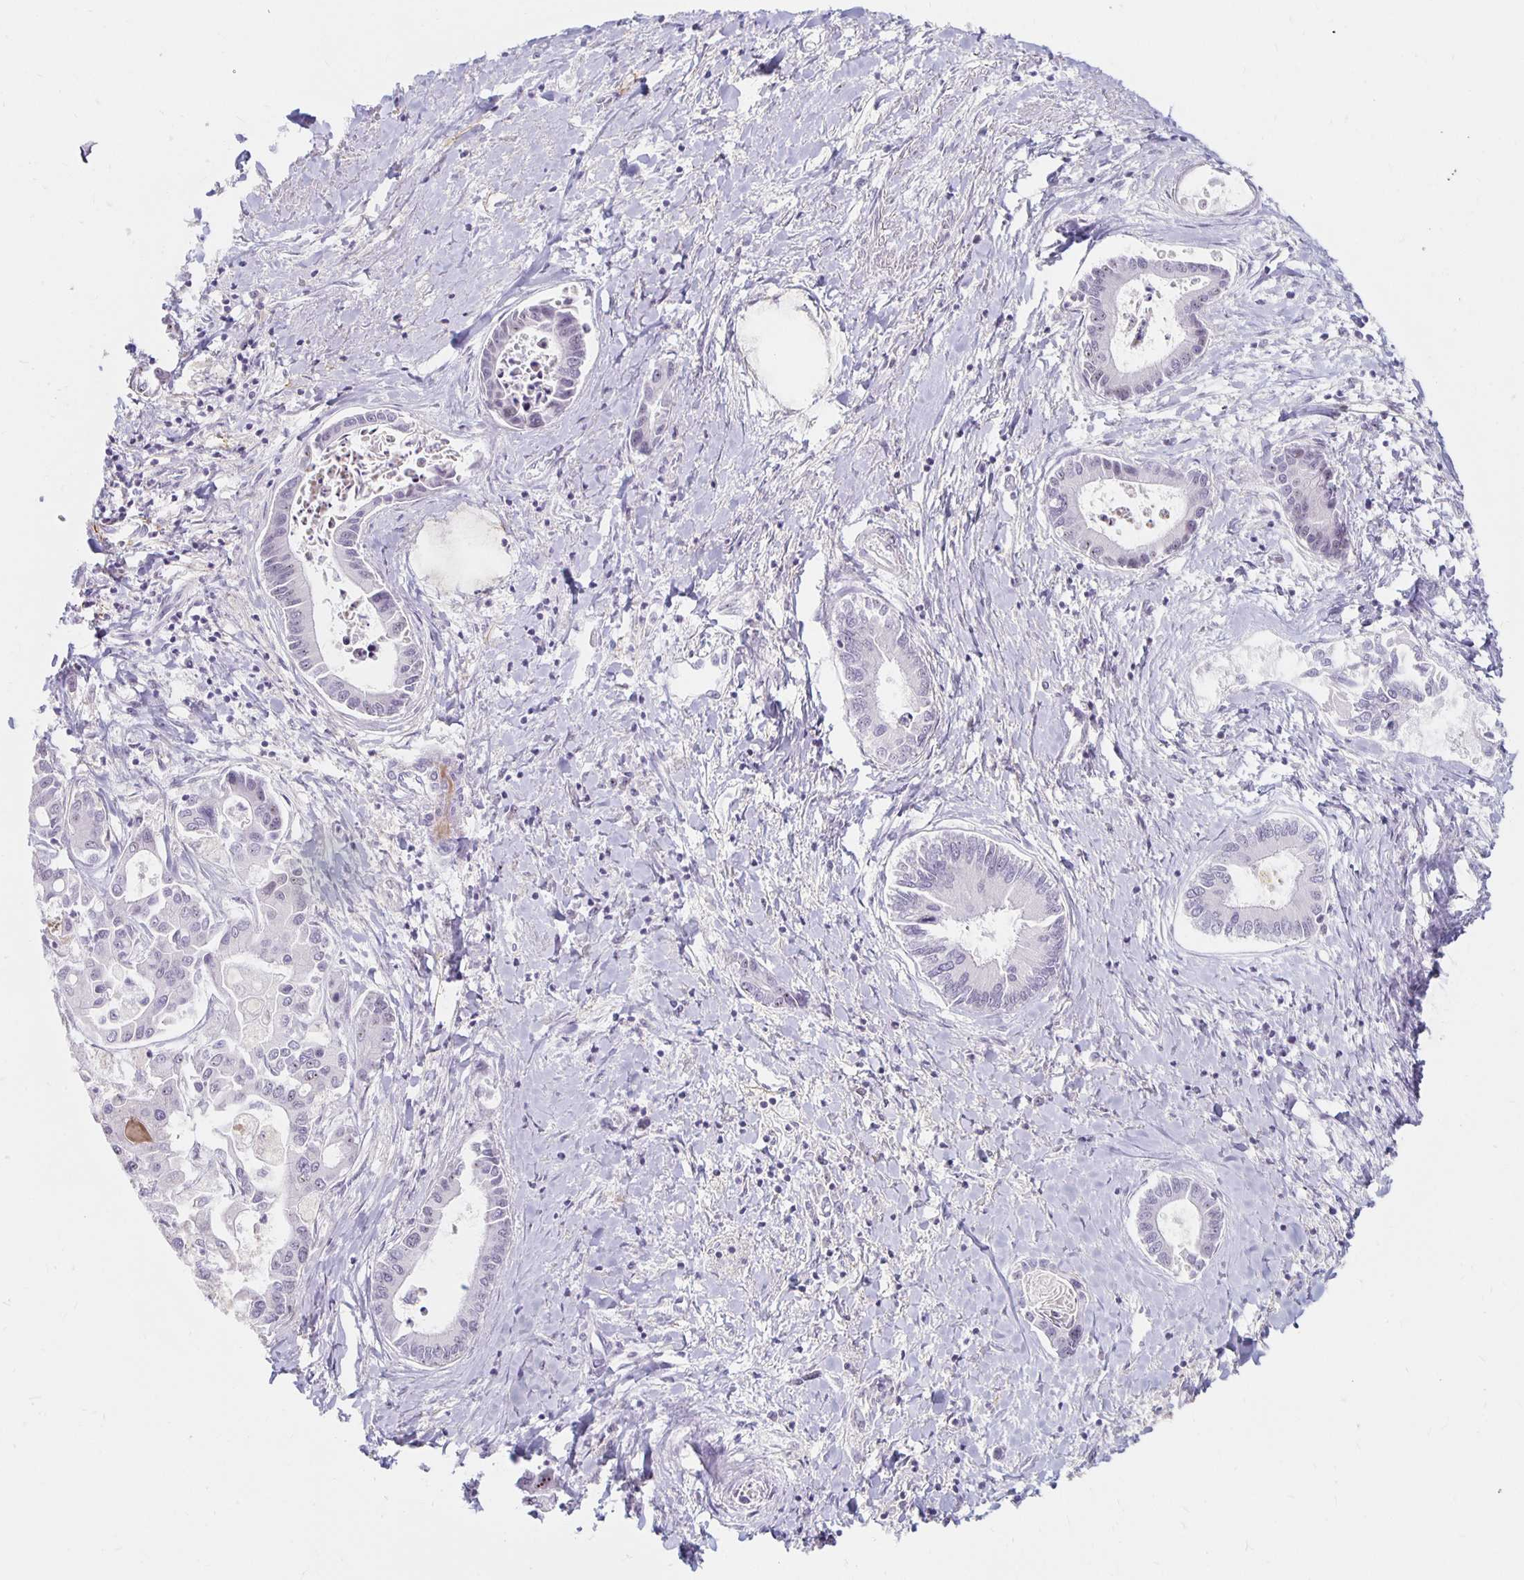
{"staining": {"intensity": "weak", "quantity": "<25%", "location": "nuclear"}, "tissue": "liver cancer", "cell_type": "Tumor cells", "image_type": "cancer", "snomed": [{"axis": "morphology", "description": "Cholangiocarcinoma"}, {"axis": "topography", "description": "Liver"}], "caption": "Immunohistochemical staining of human liver cancer (cholangiocarcinoma) demonstrates no significant expression in tumor cells. Nuclei are stained in blue.", "gene": "NUP85", "patient": {"sex": "male", "age": 66}}